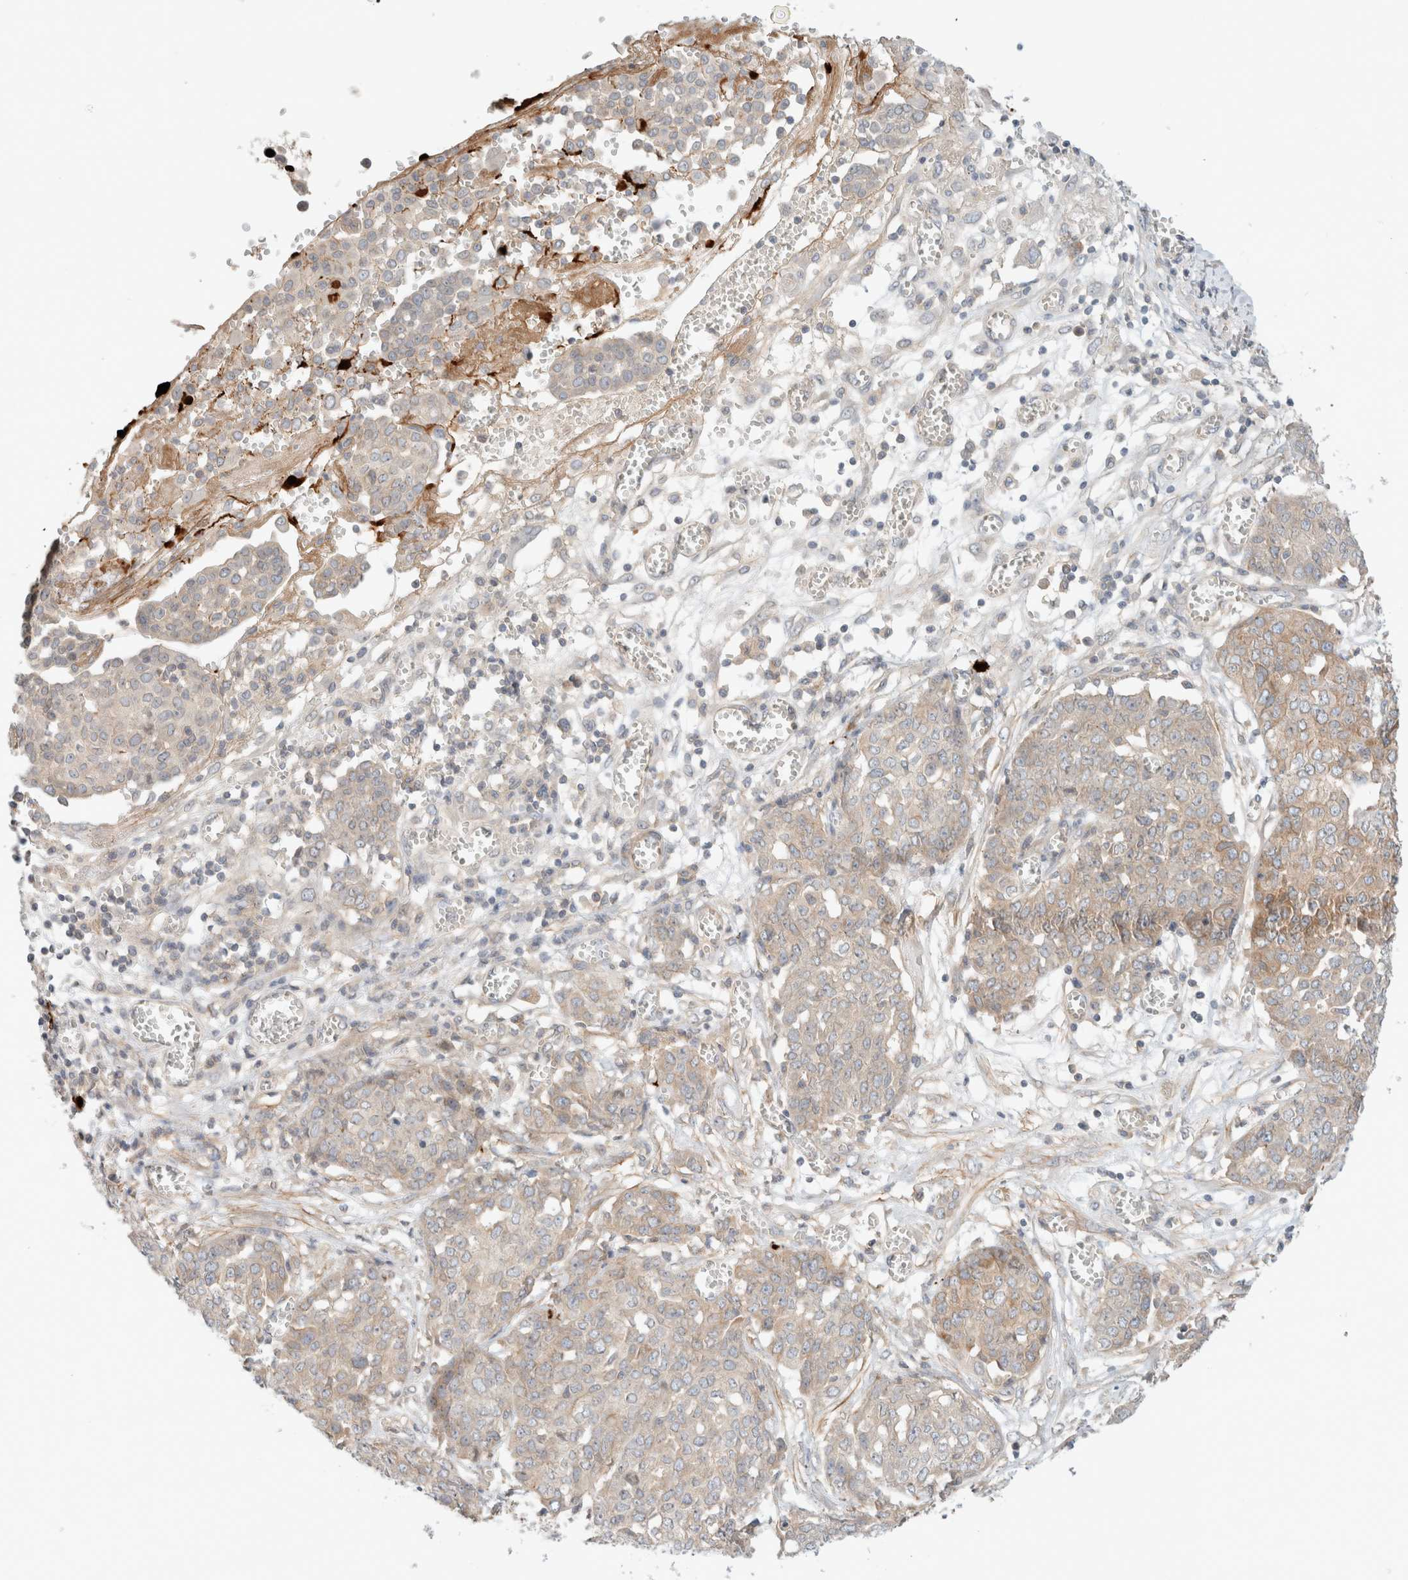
{"staining": {"intensity": "weak", "quantity": "<25%", "location": "cytoplasmic/membranous"}, "tissue": "ovarian cancer", "cell_type": "Tumor cells", "image_type": "cancer", "snomed": [{"axis": "morphology", "description": "Cystadenocarcinoma, serous, NOS"}, {"axis": "topography", "description": "Soft tissue"}, {"axis": "topography", "description": "Ovary"}], "caption": "Human ovarian cancer stained for a protein using IHC displays no staining in tumor cells.", "gene": "MARK3", "patient": {"sex": "female", "age": 57}}